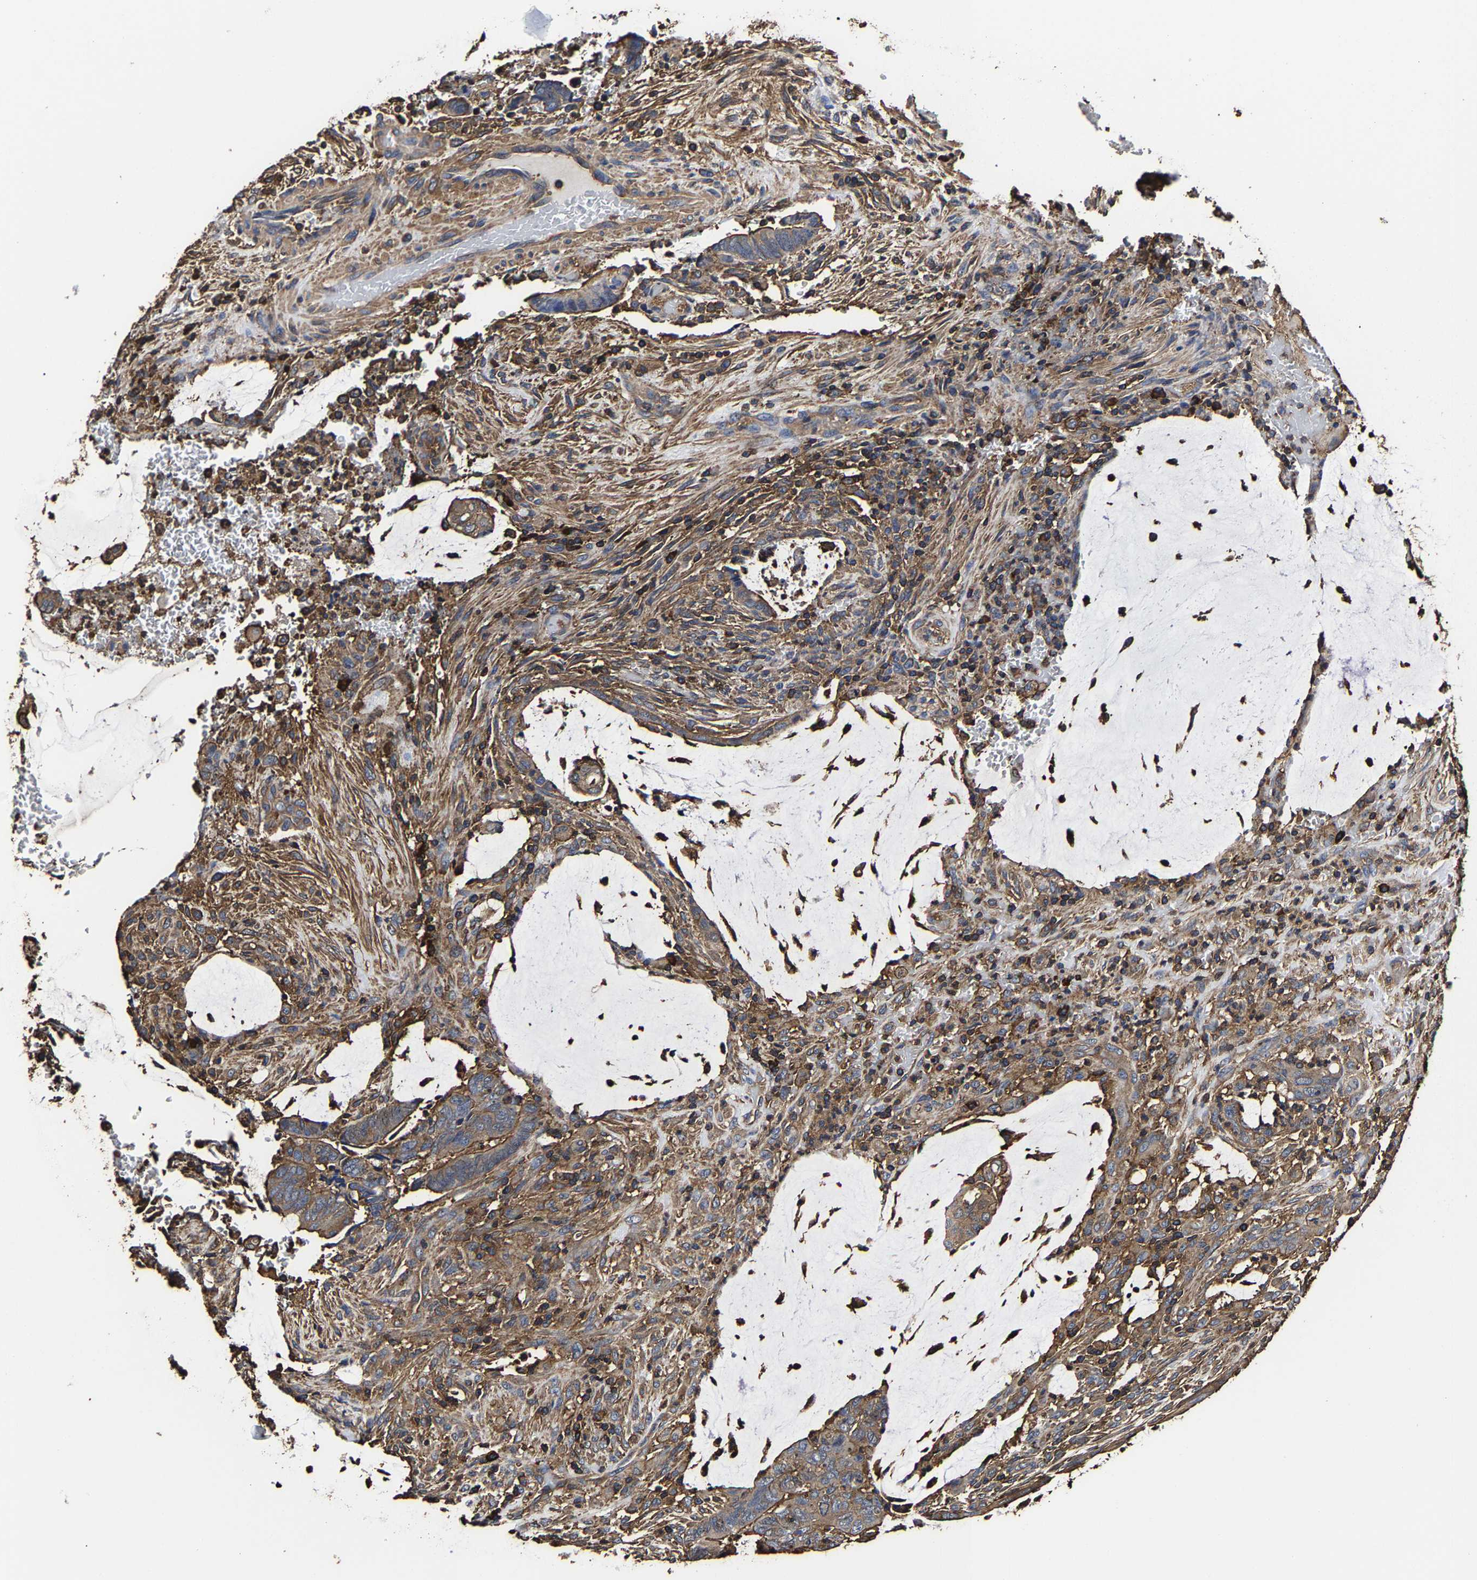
{"staining": {"intensity": "moderate", "quantity": ">75%", "location": "cytoplasmic/membranous"}, "tissue": "colorectal cancer", "cell_type": "Tumor cells", "image_type": "cancer", "snomed": [{"axis": "morphology", "description": "Normal tissue, NOS"}, {"axis": "morphology", "description": "Adenocarcinoma, NOS"}, {"axis": "topography", "description": "Rectum"}, {"axis": "topography", "description": "Peripheral nerve tissue"}], "caption": "Immunohistochemical staining of human colorectal cancer displays medium levels of moderate cytoplasmic/membranous staining in approximately >75% of tumor cells.", "gene": "SSH3", "patient": {"sex": "male", "age": 92}}